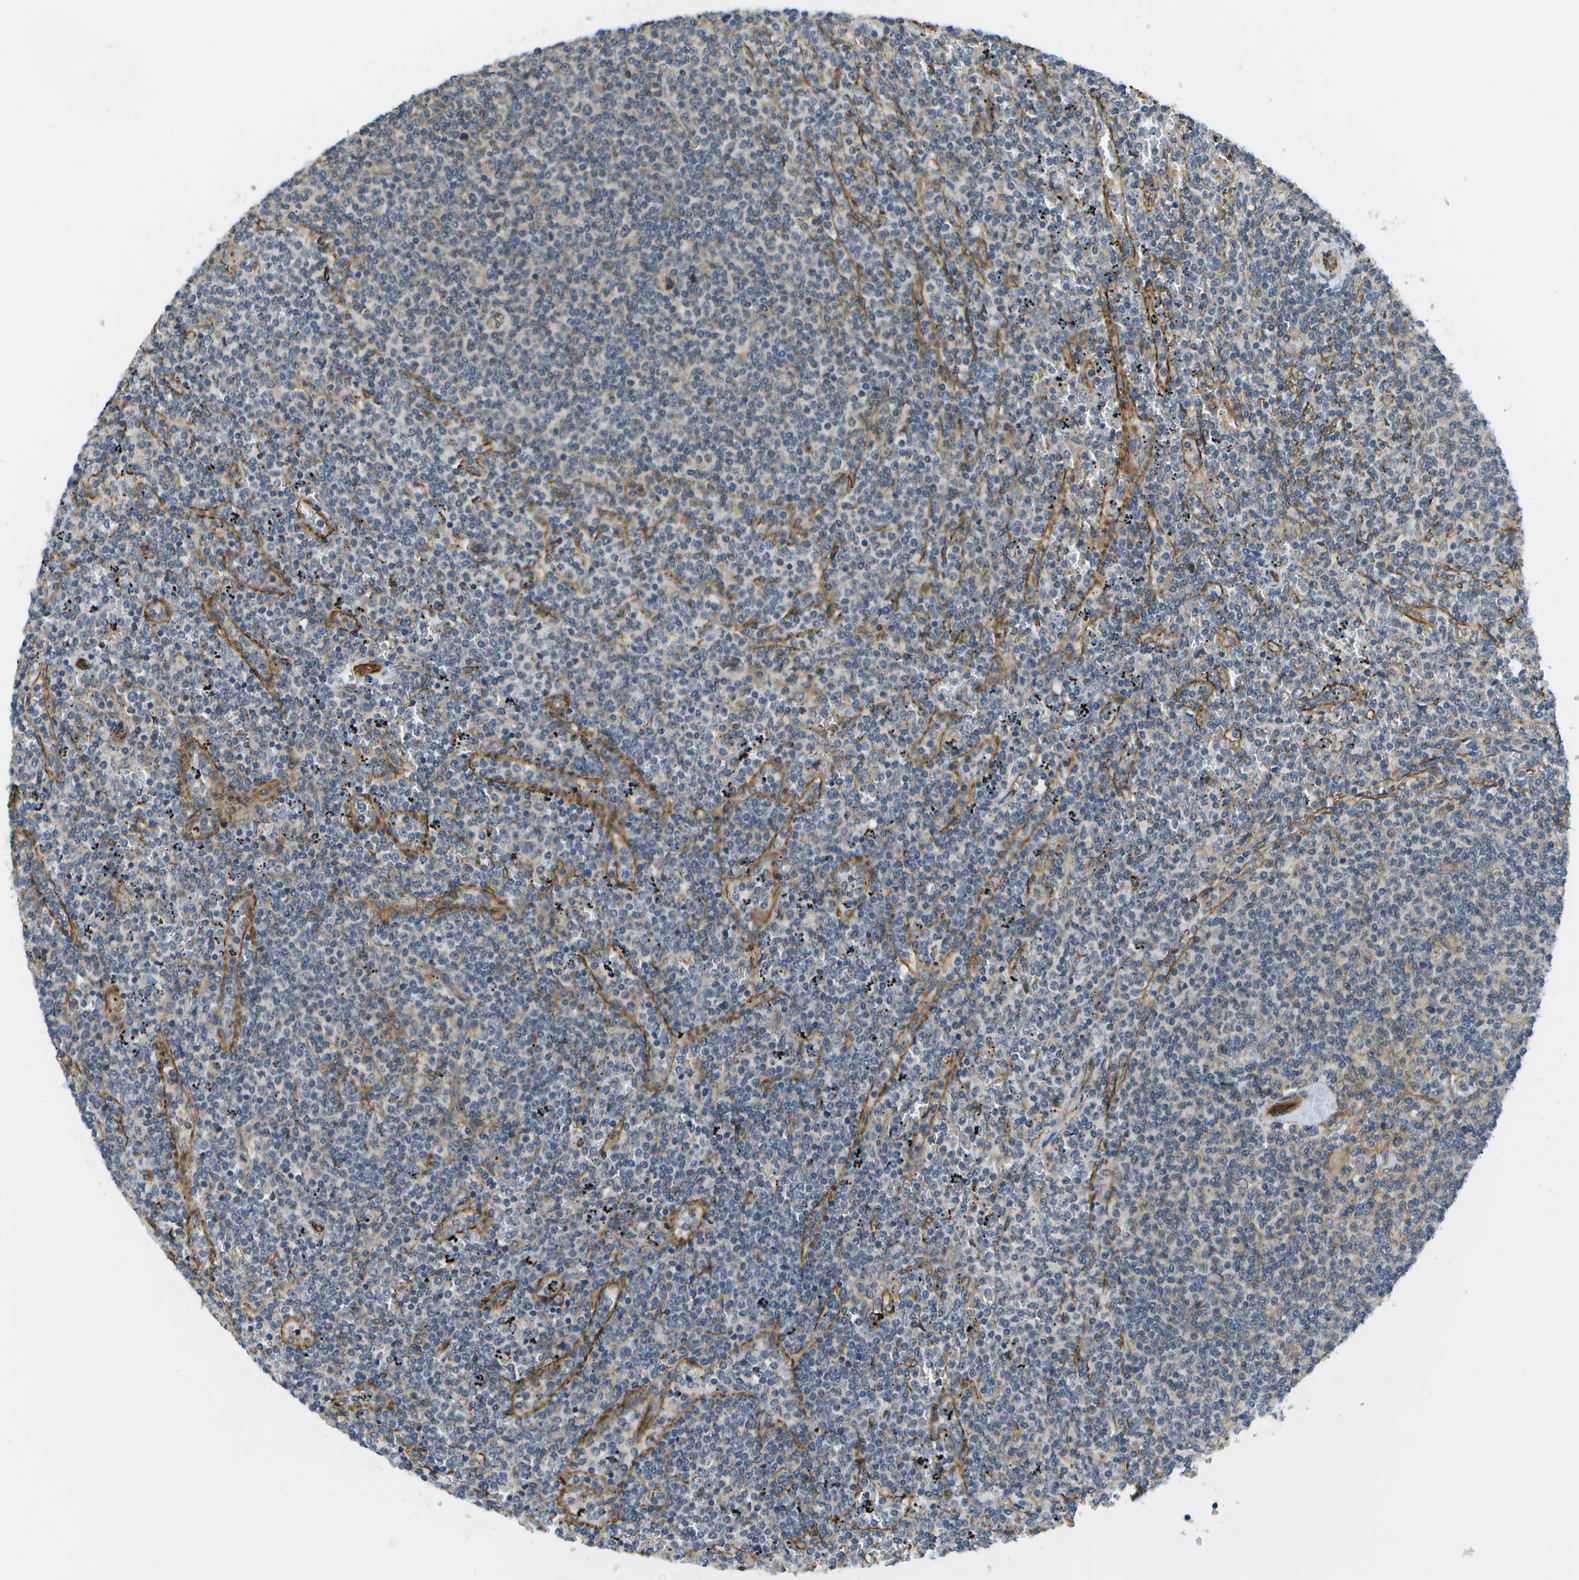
{"staining": {"intensity": "negative", "quantity": "none", "location": "none"}, "tissue": "lymphoma", "cell_type": "Tumor cells", "image_type": "cancer", "snomed": [{"axis": "morphology", "description": "Malignant lymphoma, non-Hodgkin's type, Low grade"}, {"axis": "topography", "description": "Spleen"}], "caption": "Immunohistochemistry of human lymphoma demonstrates no positivity in tumor cells. (DAB immunohistochemistry with hematoxylin counter stain).", "gene": "KIAA0040", "patient": {"sex": "female", "age": 50}}